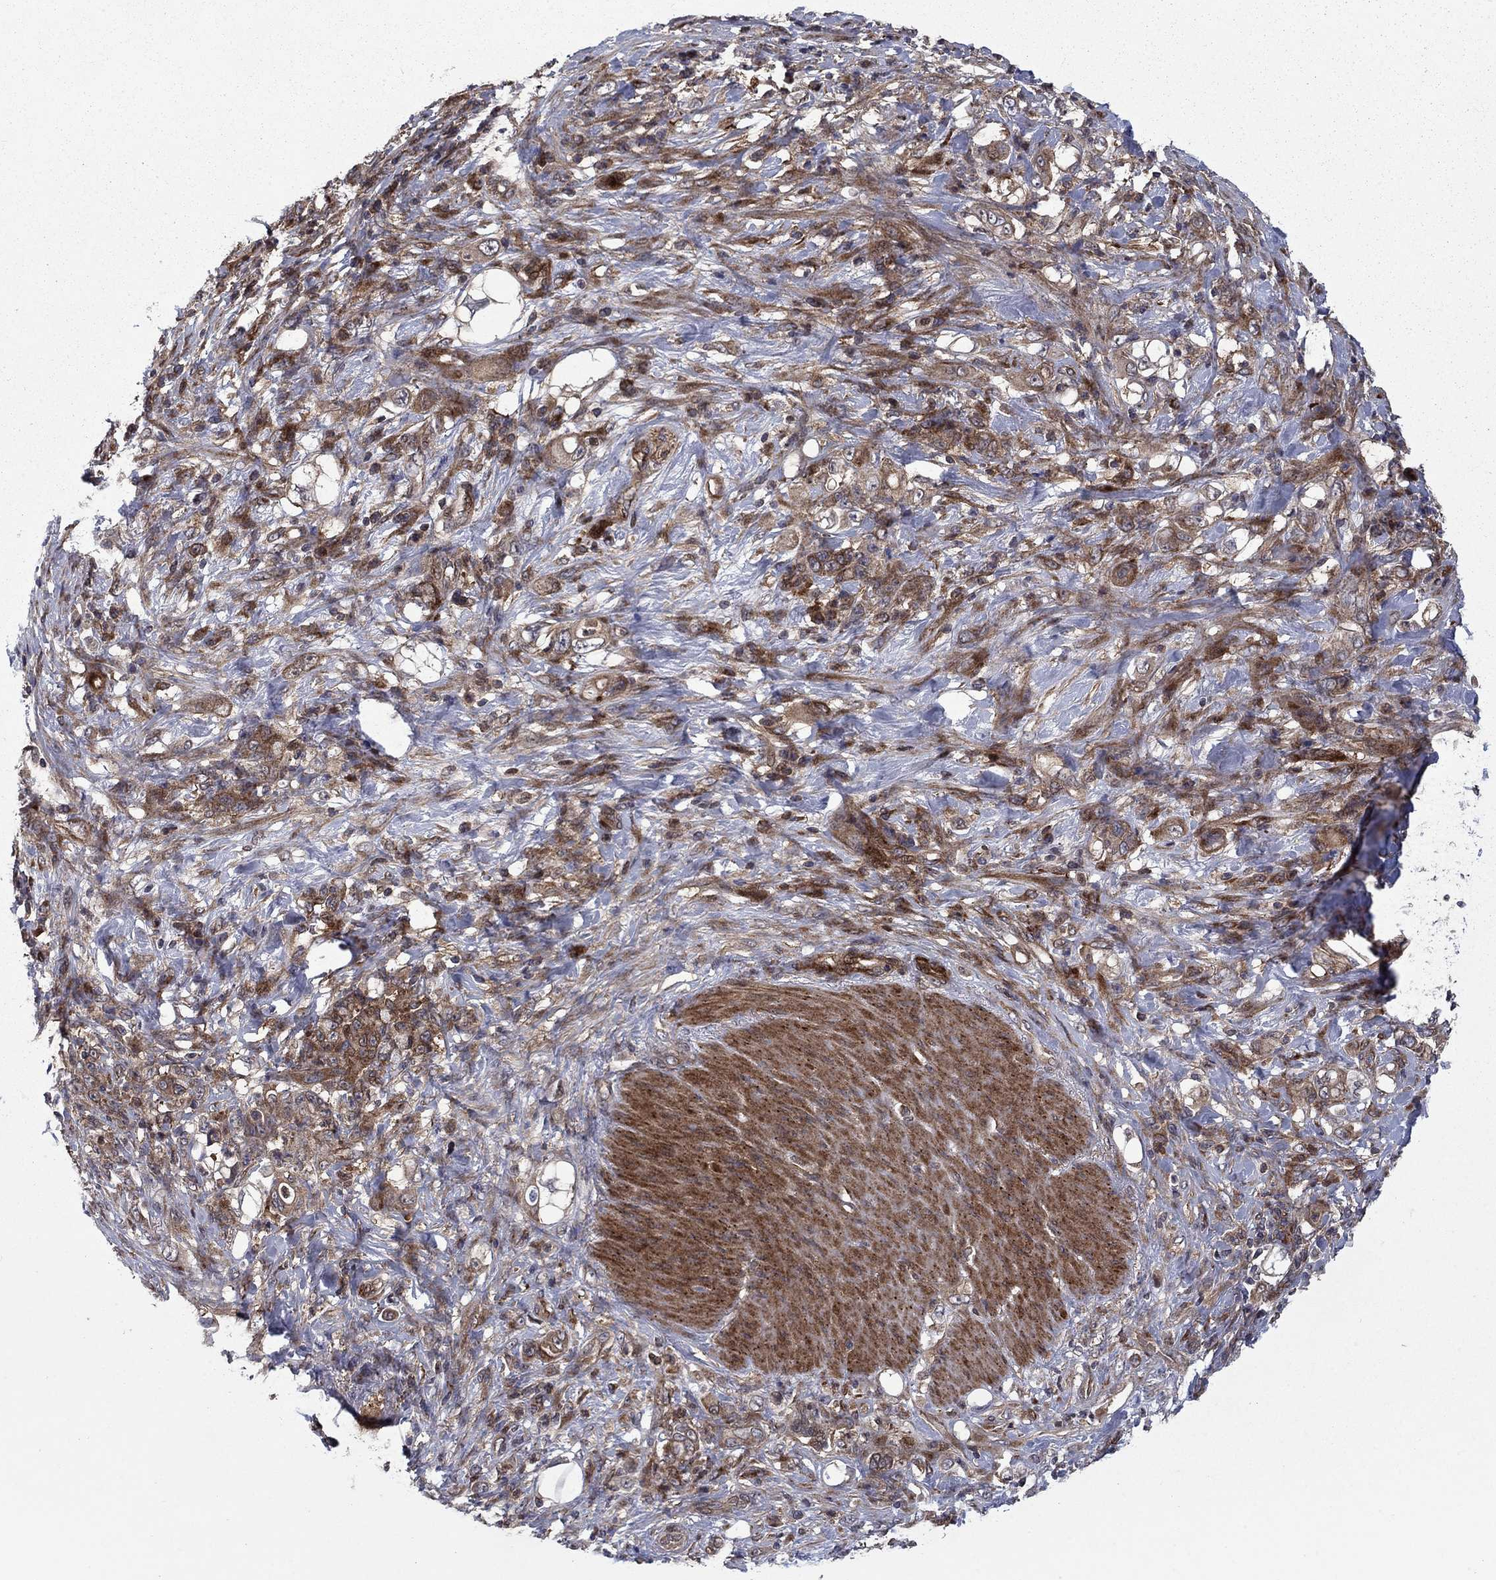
{"staining": {"intensity": "moderate", "quantity": "25%-75%", "location": "cytoplasmic/membranous"}, "tissue": "stomach cancer", "cell_type": "Tumor cells", "image_type": "cancer", "snomed": [{"axis": "morphology", "description": "Adenocarcinoma, NOS"}, {"axis": "topography", "description": "Stomach"}], "caption": "Protein positivity by immunohistochemistry (IHC) displays moderate cytoplasmic/membranous positivity in approximately 25%-75% of tumor cells in stomach cancer (adenocarcinoma). (DAB (3,3'-diaminobenzidine) = brown stain, brightfield microscopy at high magnification).", "gene": "HDAC4", "patient": {"sex": "female", "age": 79}}